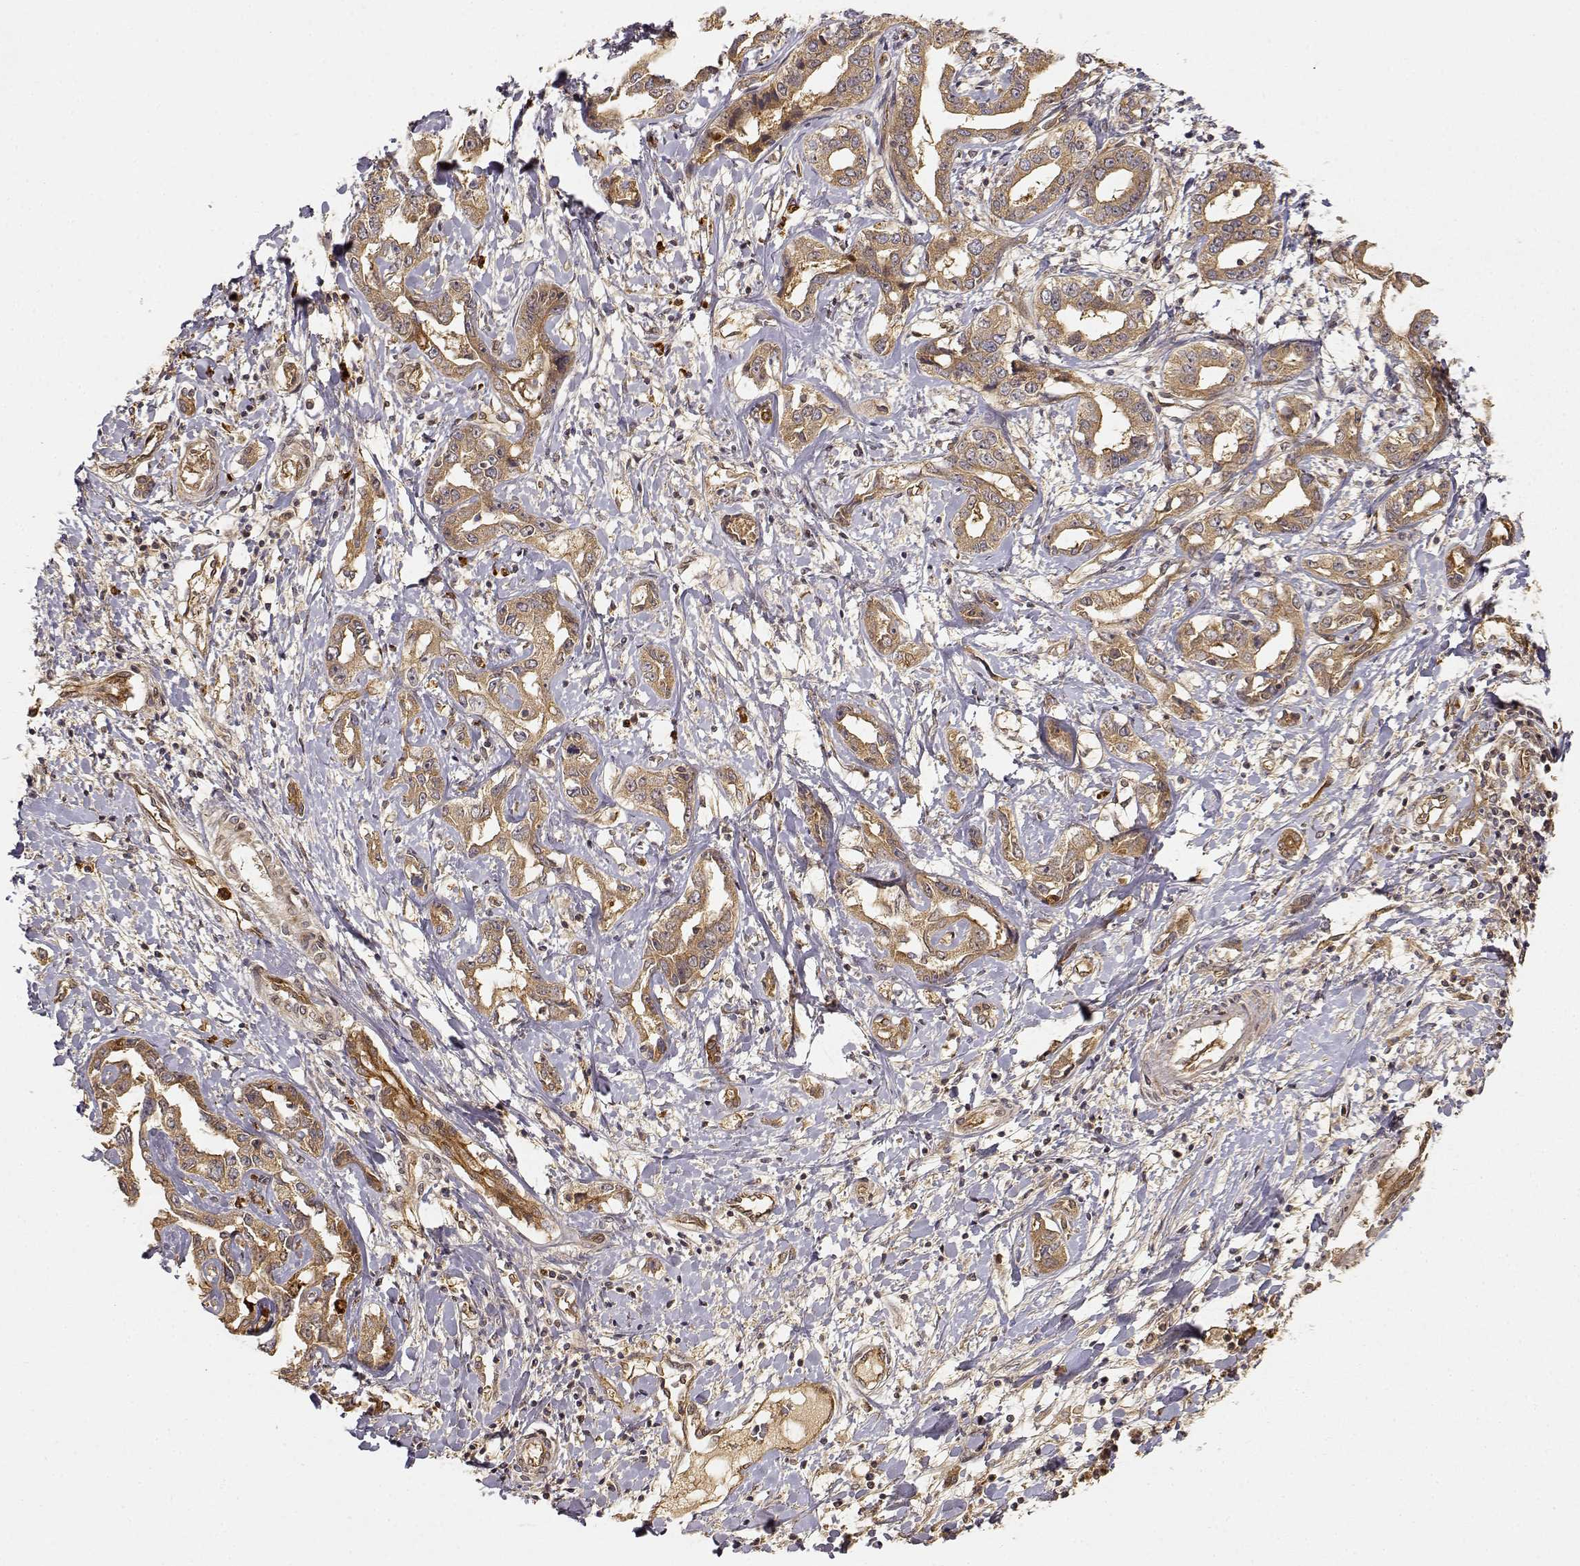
{"staining": {"intensity": "moderate", "quantity": ">75%", "location": "cytoplasmic/membranous"}, "tissue": "liver cancer", "cell_type": "Tumor cells", "image_type": "cancer", "snomed": [{"axis": "morphology", "description": "Cholangiocarcinoma"}, {"axis": "topography", "description": "Liver"}], "caption": "A photomicrograph showing moderate cytoplasmic/membranous expression in about >75% of tumor cells in liver cancer (cholangiocarcinoma), as visualized by brown immunohistochemical staining.", "gene": "CDK5RAP2", "patient": {"sex": "male", "age": 59}}